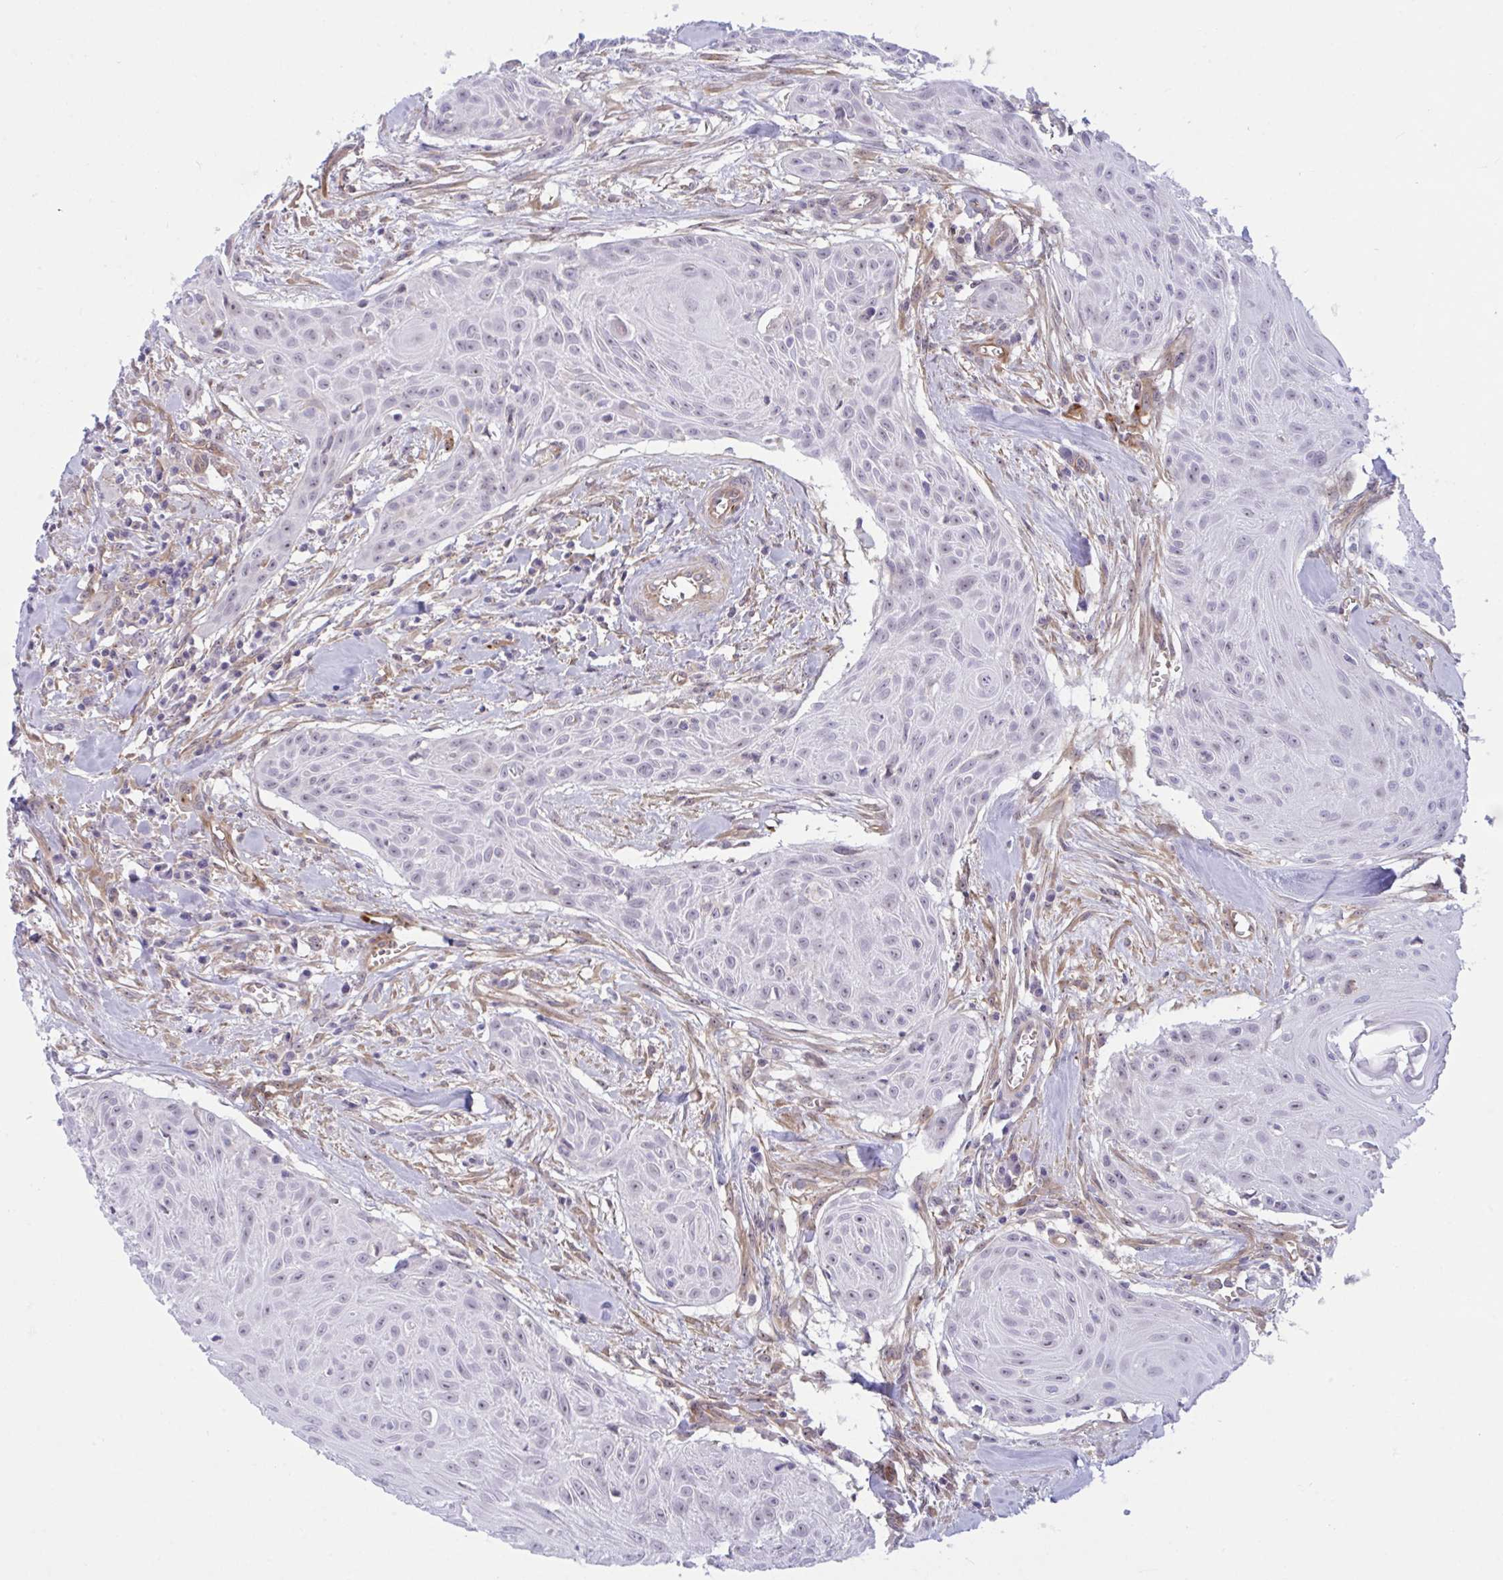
{"staining": {"intensity": "weak", "quantity": "<25%", "location": "nuclear"}, "tissue": "head and neck cancer", "cell_type": "Tumor cells", "image_type": "cancer", "snomed": [{"axis": "morphology", "description": "Squamous cell carcinoma, NOS"}, {"axis": "topography", "description": "Lymph node"}, {"axis": "topography", "description": "Salivary gland"}, {"axis": "topography", "description": "Head-Neck"}], "caption": "Human head and neck cancer (squamous cell carcinoma) stained for a protein using immunohistochemistry (IHC) demonstrates no expression in tumor cells.", "gene": "PRRT4", "patient": {"sex": "female", "age": 74}}